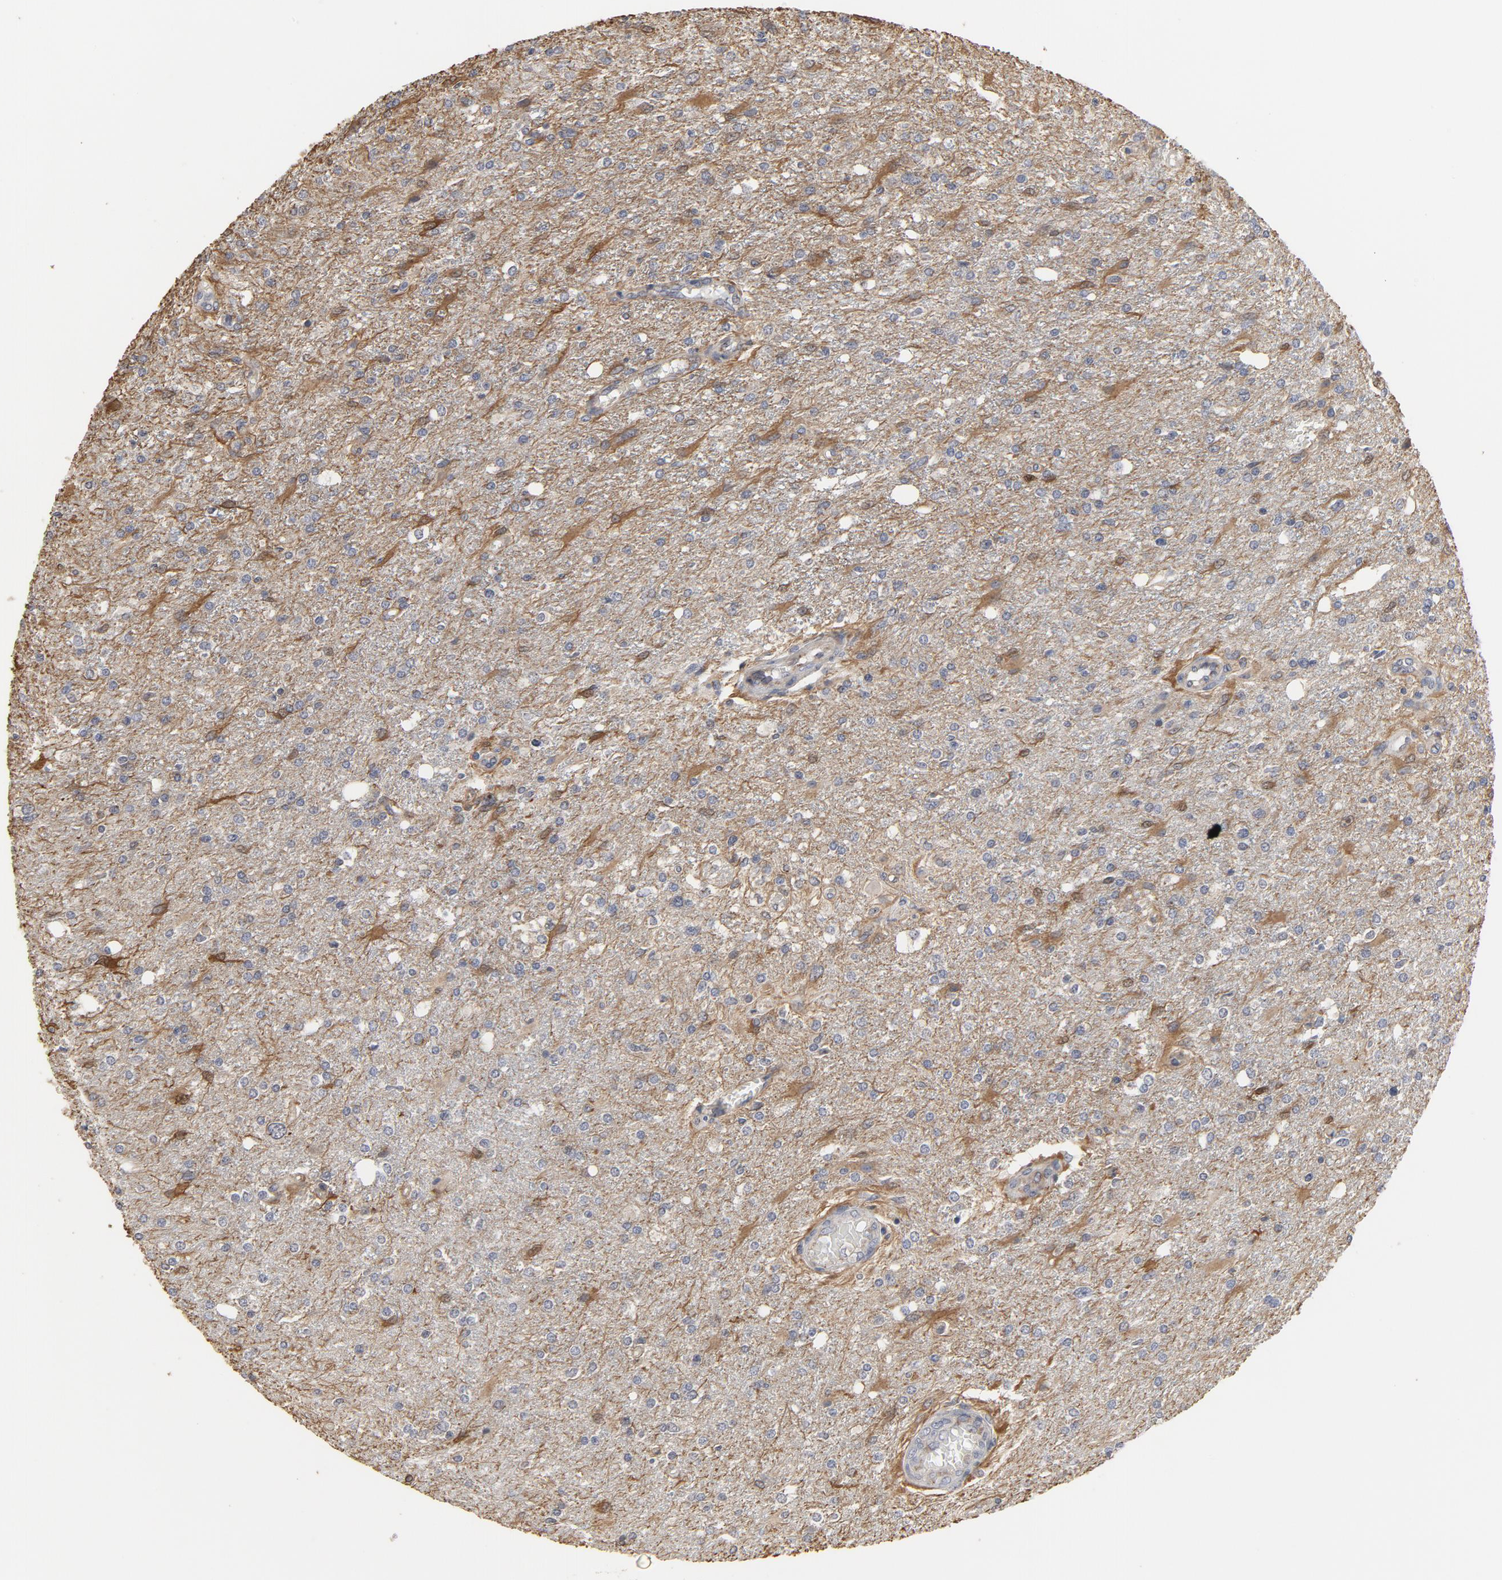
{"staining": {"intensity": "moderate", "quantity": "<25%", "location": "cytoplasmic/membranous"}, "tissue": "glioma", "cell_type": "Tumor cells", "image_type": "cancer", "snomed": [{"axis": "morphology", "description": "Glioma, malignant, High grade"}, {"axis": "topography", "description": "Cerebral cortex"}], "caption": "Protein staining of glioma tissue reveals moderate cytoplasmic/membranous expression in approximately <25% of tumor cells.", "gene": "PPP1R1B", "patient": {"sex": "male", "age": 76}}